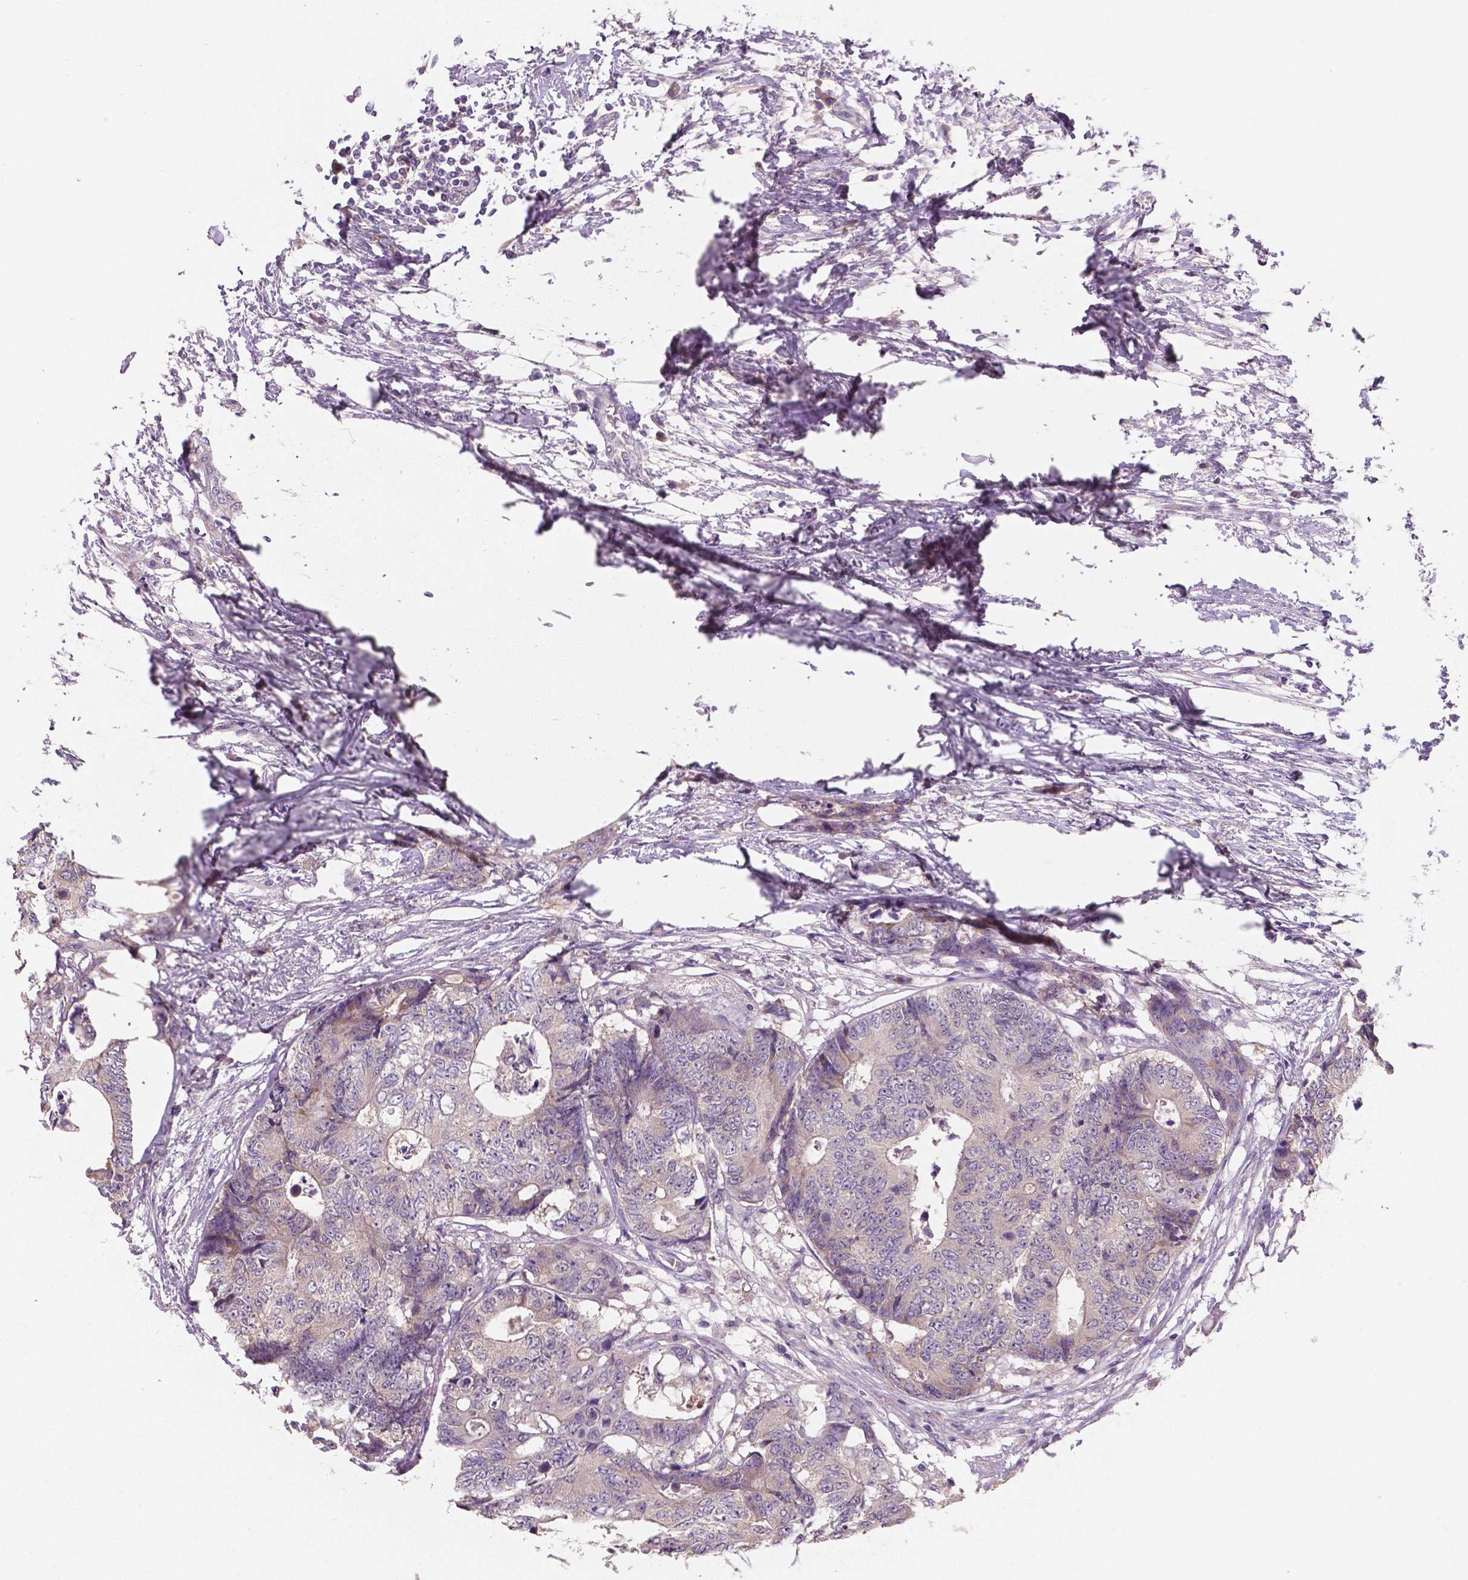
{"staining": {"intensity": "negative", "quantity": "none", "location": "none"}, "tissue": "colorectal cancer", "cell_type": "Tumor cells", "image_type": "cancer", "snomed": [{"axis": "morphology", "description": "Adenocarcinoma, NOS"}, {"axis": "topography", "description": "Colon"}], "caption": "Immunohistochemistry micrograph of human colorectal cancer (adenocarcinoma) stained for a protein (brown), which exhibits no positivity in tumor cells.", "gene": "LSM14B", "patient": {"sex": "female", "age": 48}}